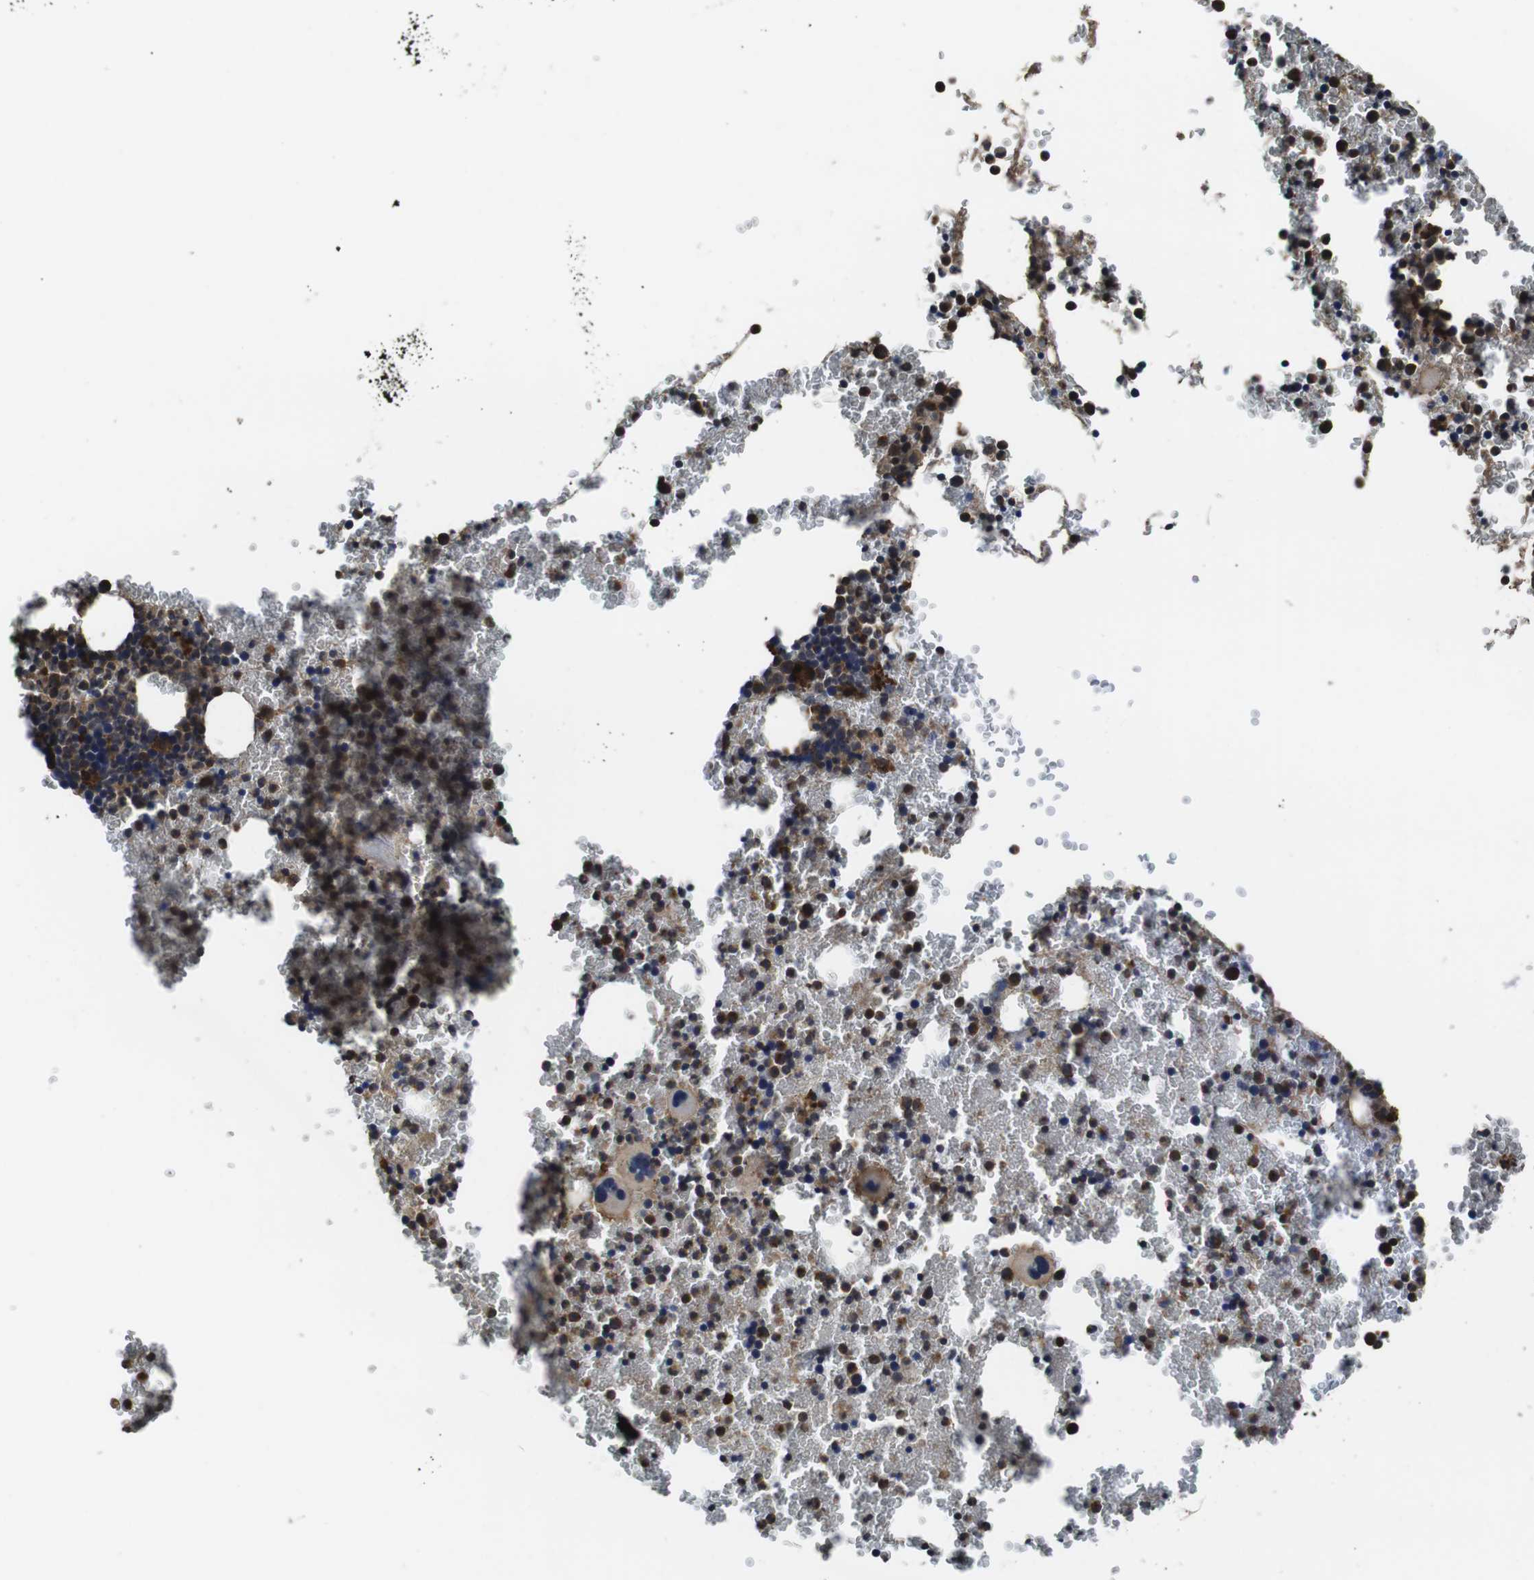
{"staining": {"intensity": "strong", "quantity": "25%-75%", "location": "cytoplasmic/membranous,nuclear"}, "tissue": "bone marrow", "cell_type": "Hematopoietic cells", "image_type": "normal", "snomed": [{"axis": "morphology", "description": "Normal tissue, NOS"}, {"axis": "morphology", "description": "Inflammation, NOS"}, {"axis": "topography", "description": "Bone marrow"}], "caption": "Protein expression analysis of unremarkable bone marrow demonstrates strong cytoplasmic/membranous,nuclear expression in approximately 25%-75% of hematopoietic cells.", "gene": "CXCL11", "patient": {"sex": "female", "age": 17}}